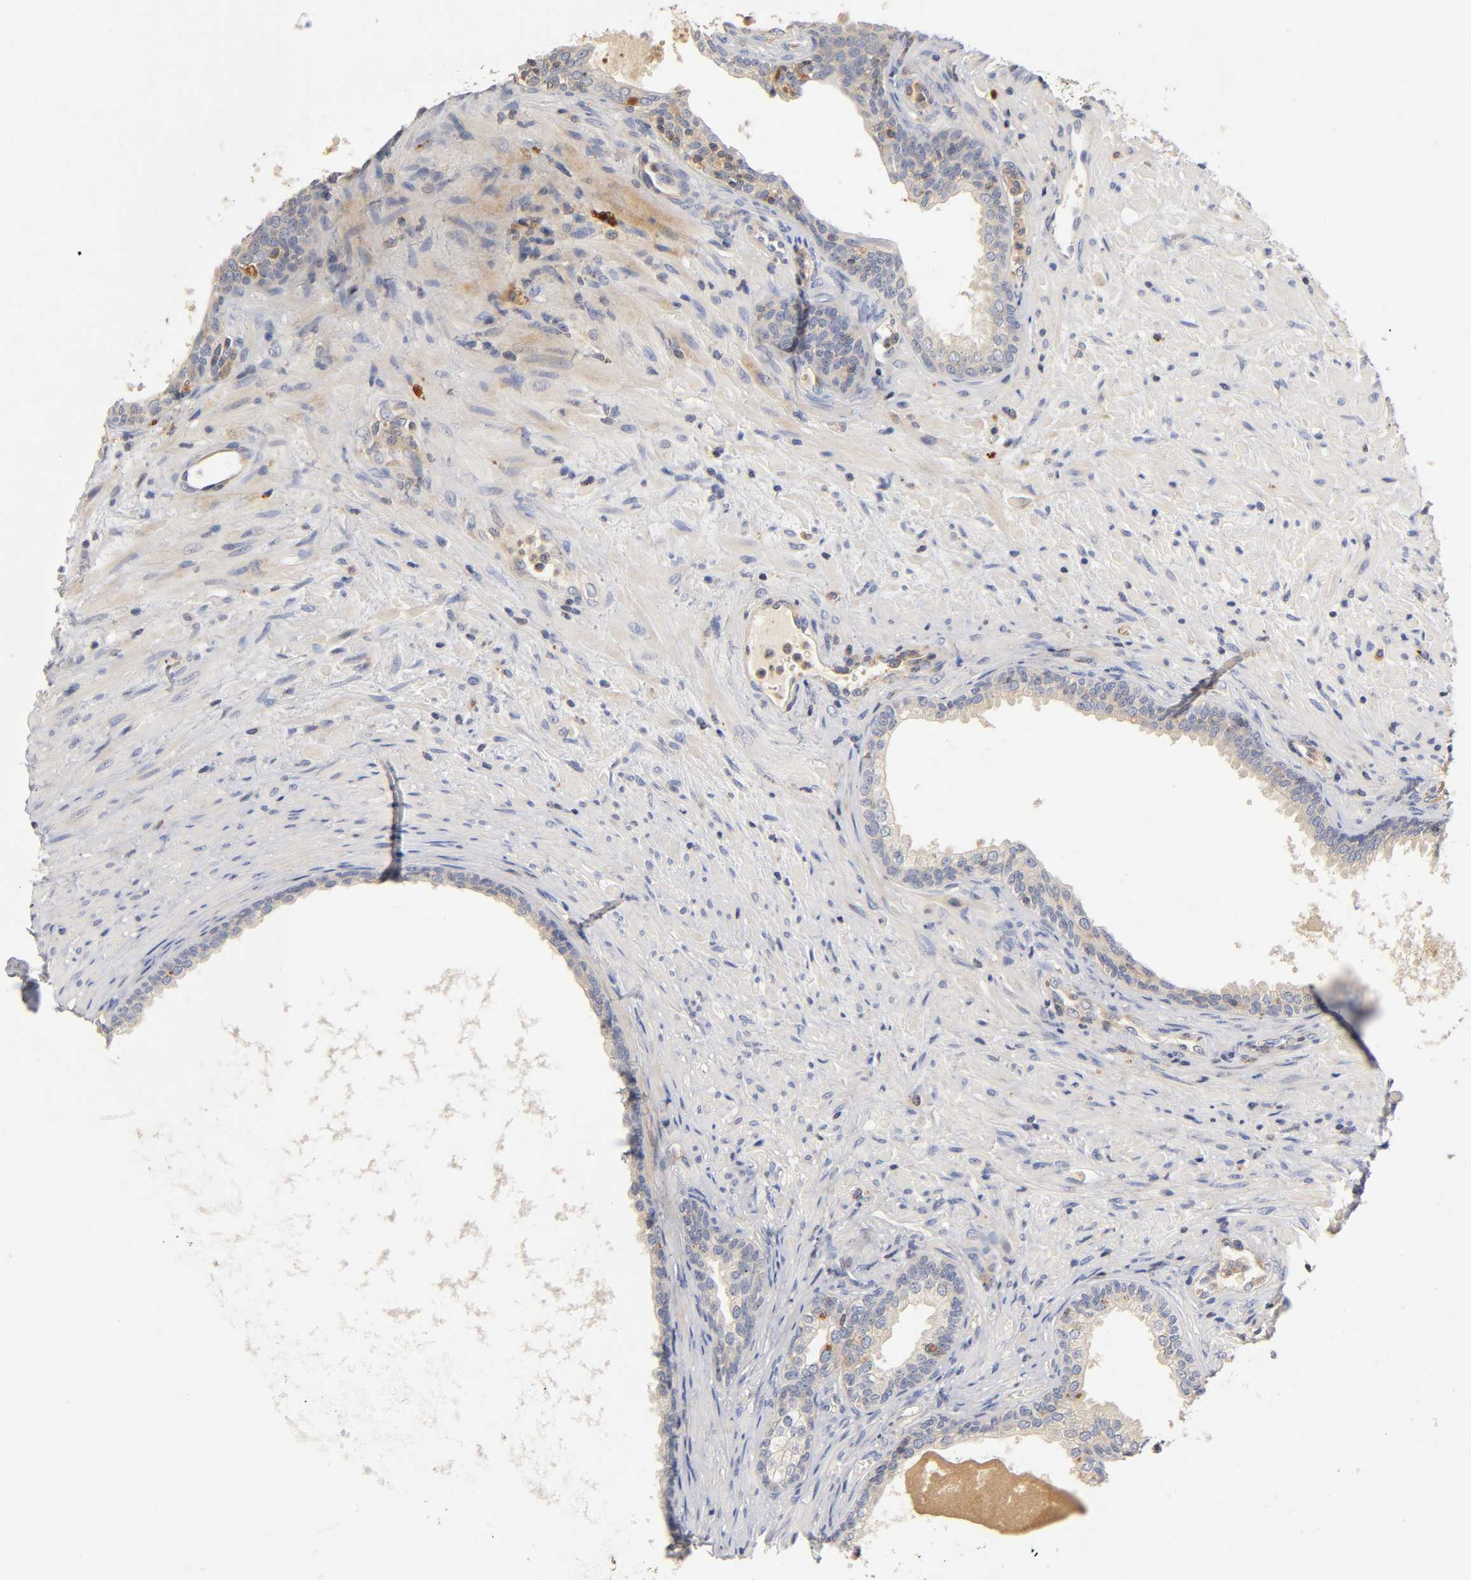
{"staining": {"intensity": "weak", "quantity": ">75%", "location": "cytoplasmic/membranous"}, "tissue": "prostate", "cell_type": "Glandular cells", "image_type": "normal", "snomed": [{"axis": "morphology", "description": "Normal tissue, NOS"}, {"axis": "topography", "description": "Prostate"}], "caption": "Protein staining of normal prostate reveals weak cytoplasmic/membranous expression in about >75% of glandular cells.", "gene": "RHOA", "patient": {"sex": "male", "age": 76}}